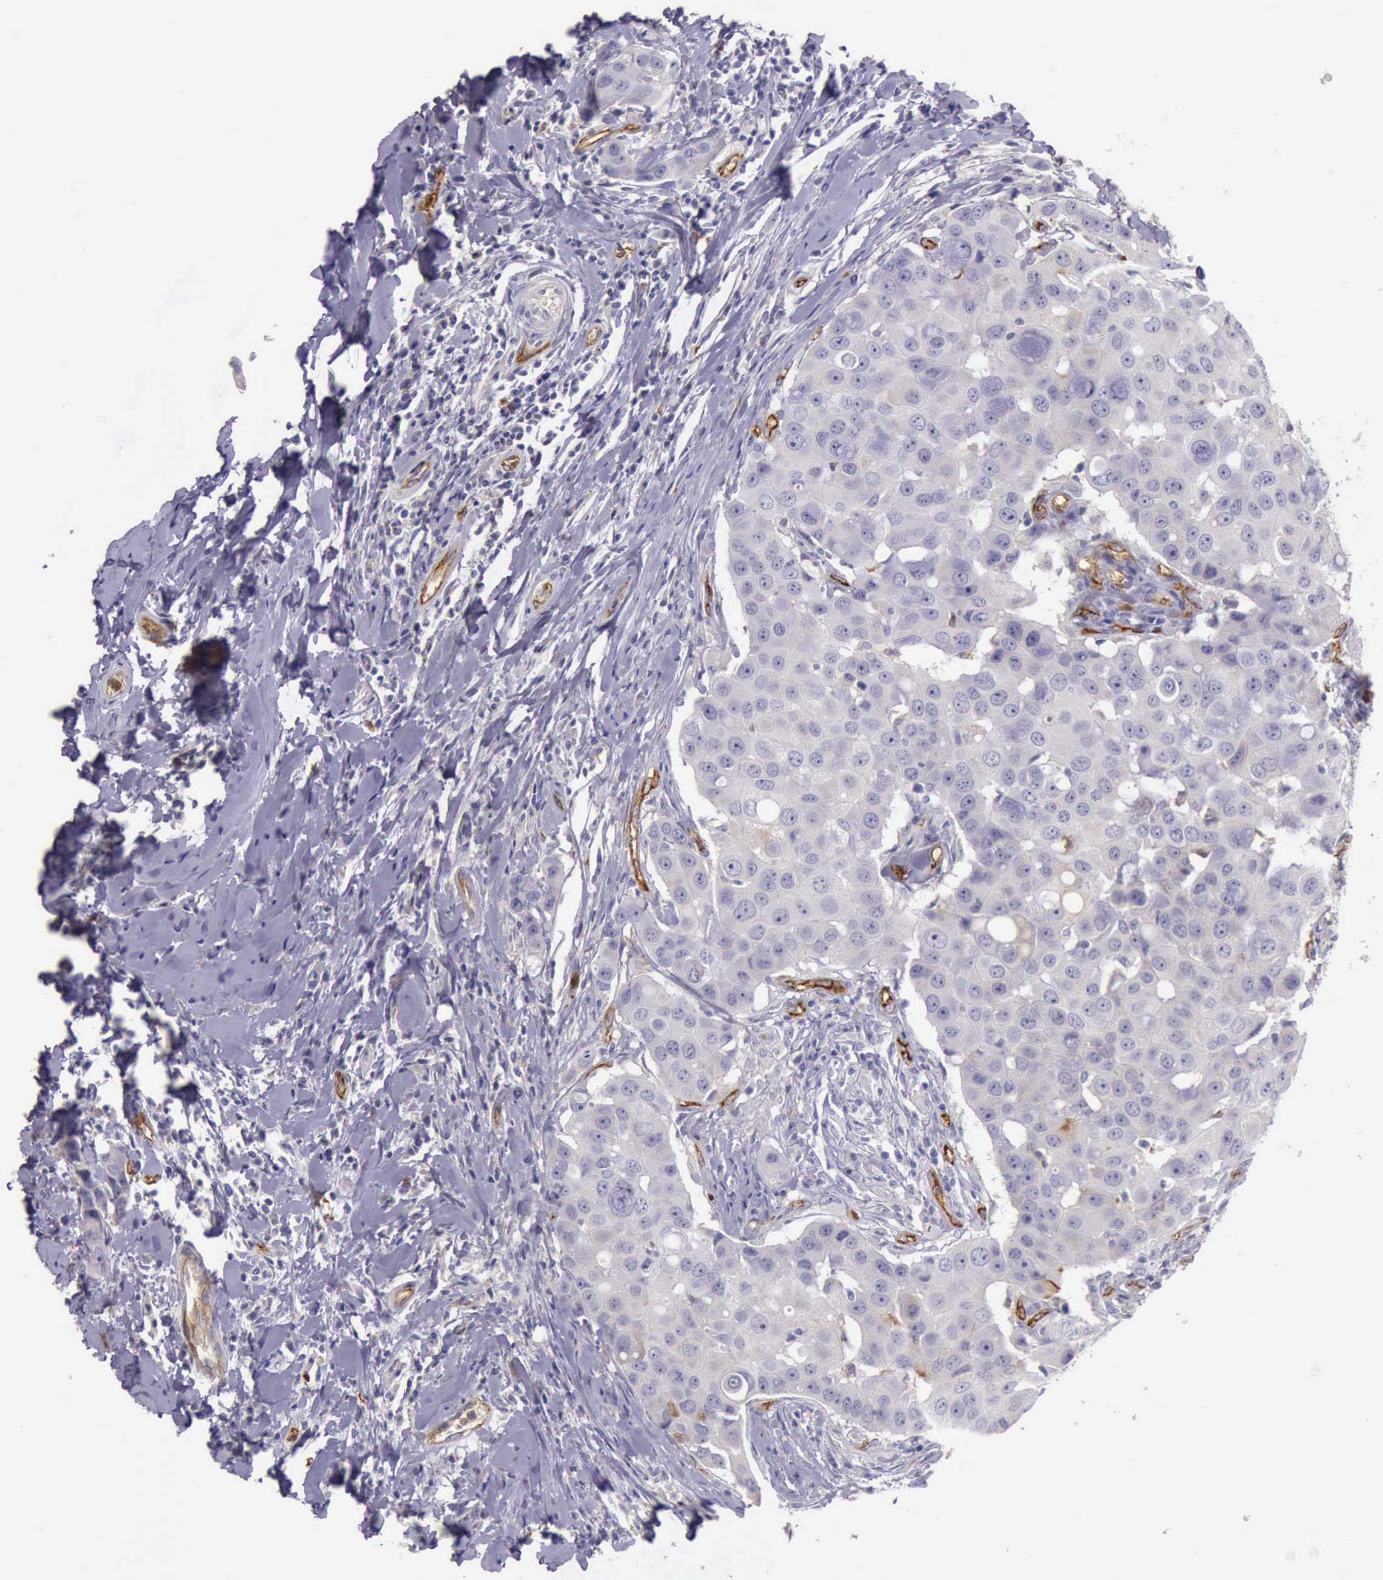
{"staining": {"intensity": "negative", "quantity": "none", "location": "none"}, "tissue": "breast cancer", "cell_type": "Tumor cells", "image_type": "cancer", "snomed": [{"axis": "morphology", "description": "Duct carcinoma"}, {"axis": "topography", "description": "Breast"}], "caption": "Photomicrograph shows no significant protein positivity in tumor cells of infiltrating ductal carcinoma (breast).", "gene": "TCEANC", "patient": {"sex": "female", "age": 27}}